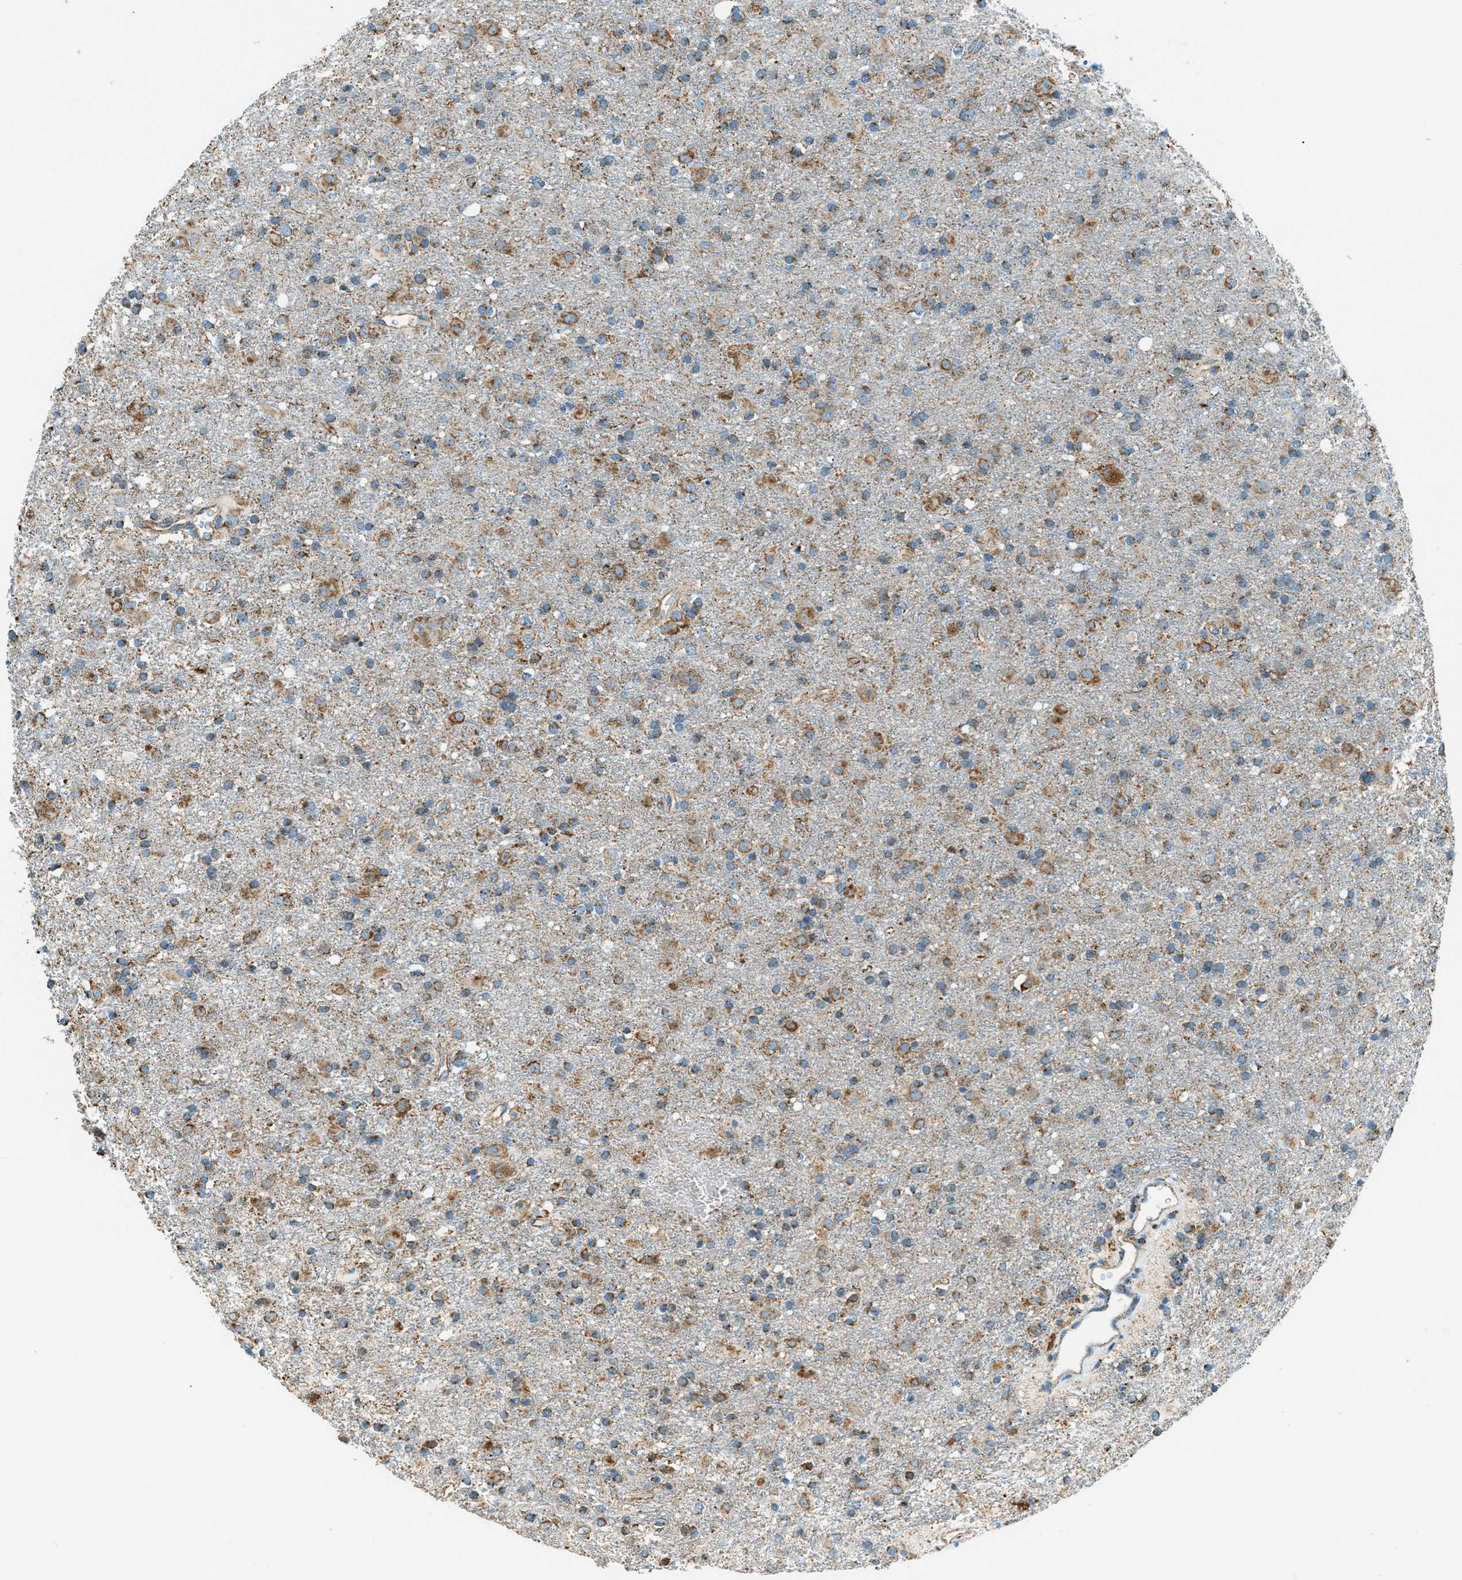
{"staining": {"intensity": "moderate", "quantity": ">75%", "location": "cytoplasmic/membranous"}, "tissue": "glioma", "cell_type": "Tumor cells", "image_type": "cancer", "snomed": [{"axis": "morphology", "description": "Glioma, malignant, Low grade"}, {"axis": "topography", "description": "Brain"}], "caption": "Immunohistochemistry (IHC) (DAB) staining of glioma displays moderate cytoplasmic/membranous protein expression in approximately >75% of tumor cells.", "gene": "CHST15", "patient": {"sex": "male", "age": 65}}